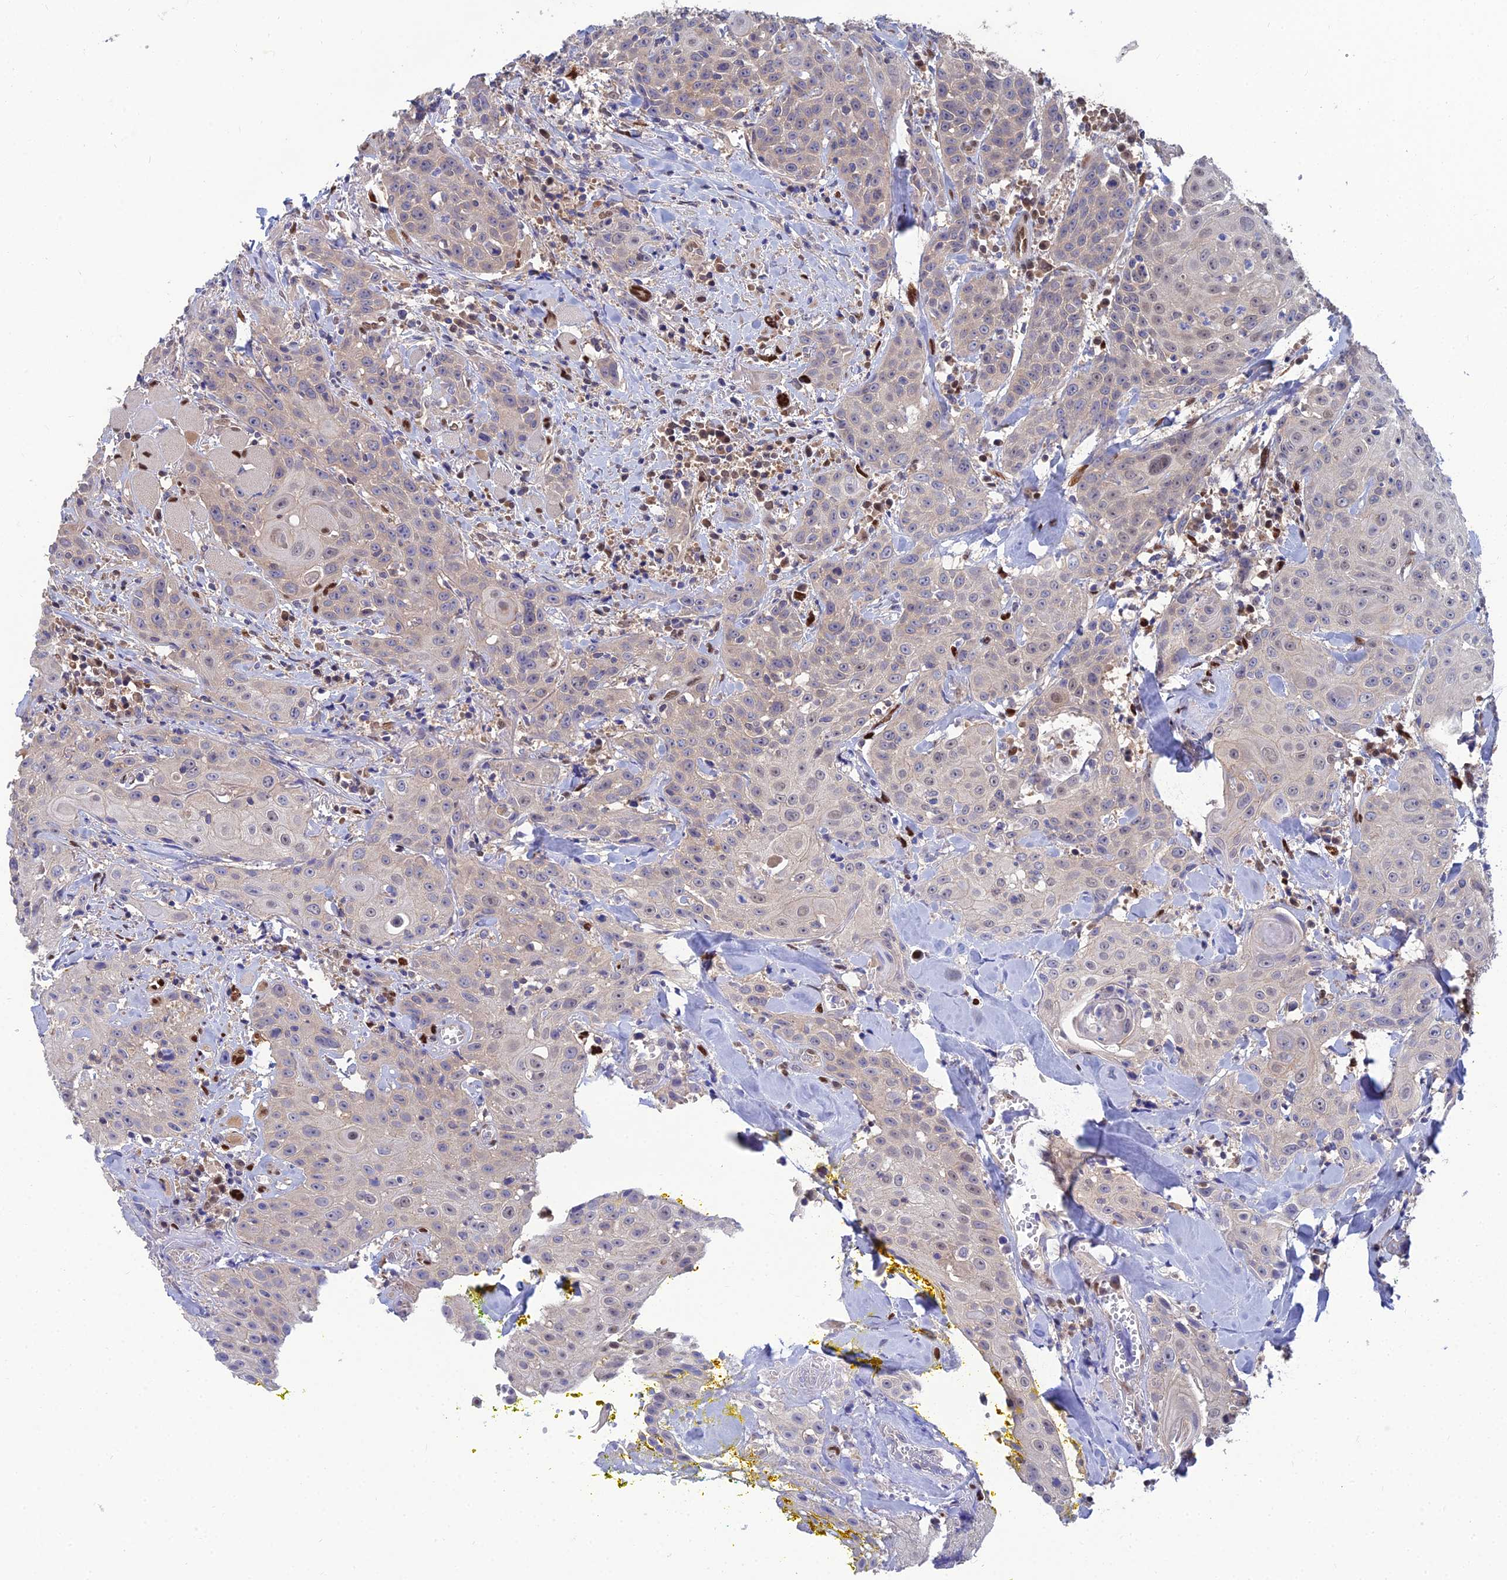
{"staining": {"intensity": "negative", "quantity": "none", "location": "none"}, "tissue": "head and neck cancer", "cell_type": "Tumor cells", "image_type": "cancer", "snomed": [{"axis": "morphology", "description": "Squamous cell carcinoma, NOS"}, {"axis": "topography", "description": "Oral tissue"}, {"axis": "topography", "description": "Head-Neck"}], "caption": "This photomicrograph is of head and neck squamous cell carcinoma stained with immunohistochemistry to label a protein in brown with the nuclei are counter-stained blue. There is no expression in tumor cells. (DAB (3,3'-diaminobenzidine) immunohistochemistry (IHC), high magnification).", "gene": "DNPEP", "patient": {"sex": "female", "age": 82}}